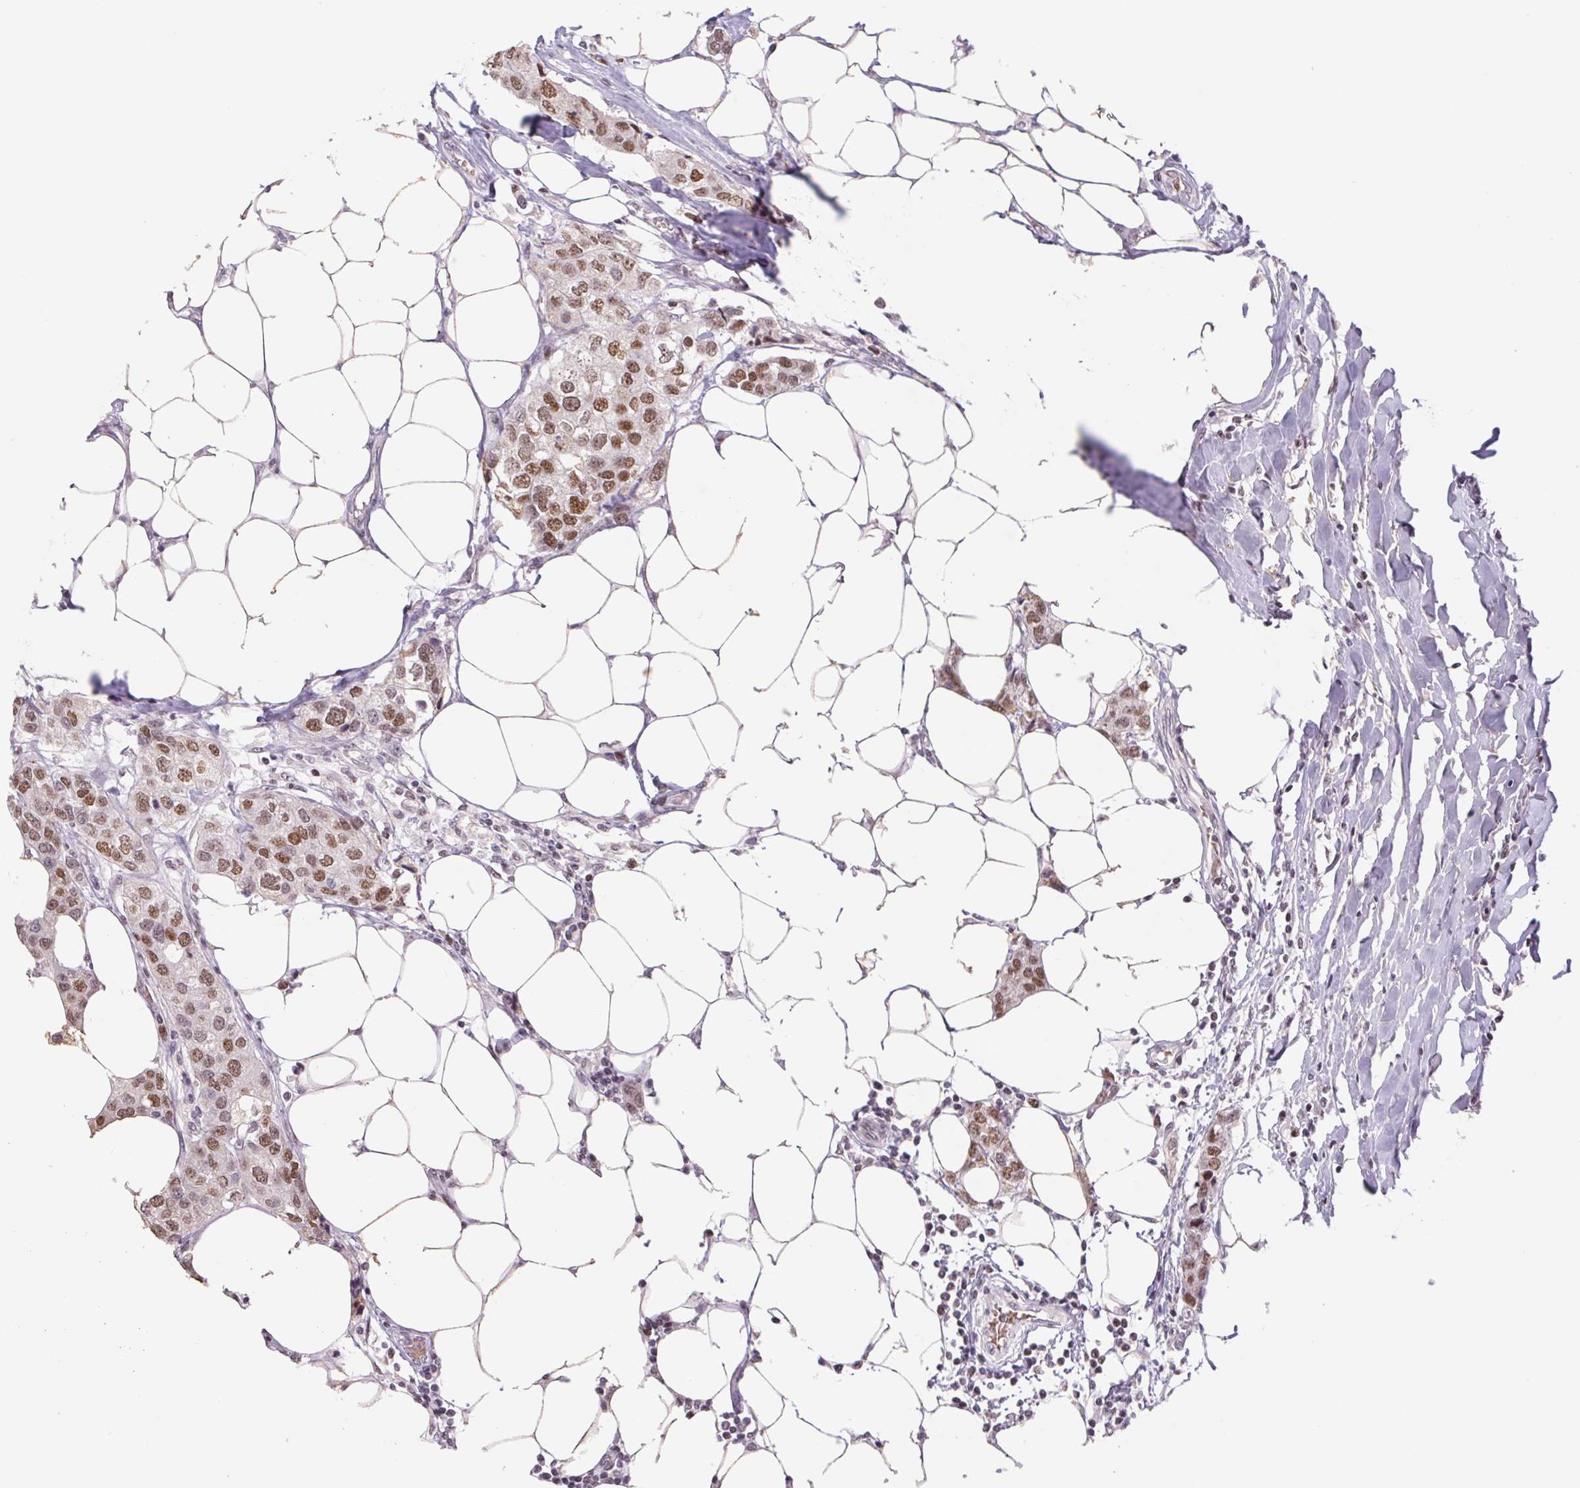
{"staining": {"intensity": "strong", "quantity": ">75%", "location": "nuclear"}, "tissue": "breast cancer", "cell_type": "Tumor cells", "image_type": "cancer", "snomed": [{"axis": "morphology", "description": "Duct carcinoma"}, {"axis": "topography", "description": "Breast"}], "caption": "Approximately >75% of tumor cells in breast intraductal carcinoma display strong nuclear protein staining as visualized by brown immunohistochemical staining.", "gene": "TRERF1", "patient": {"sex": "female", "age": 80}}